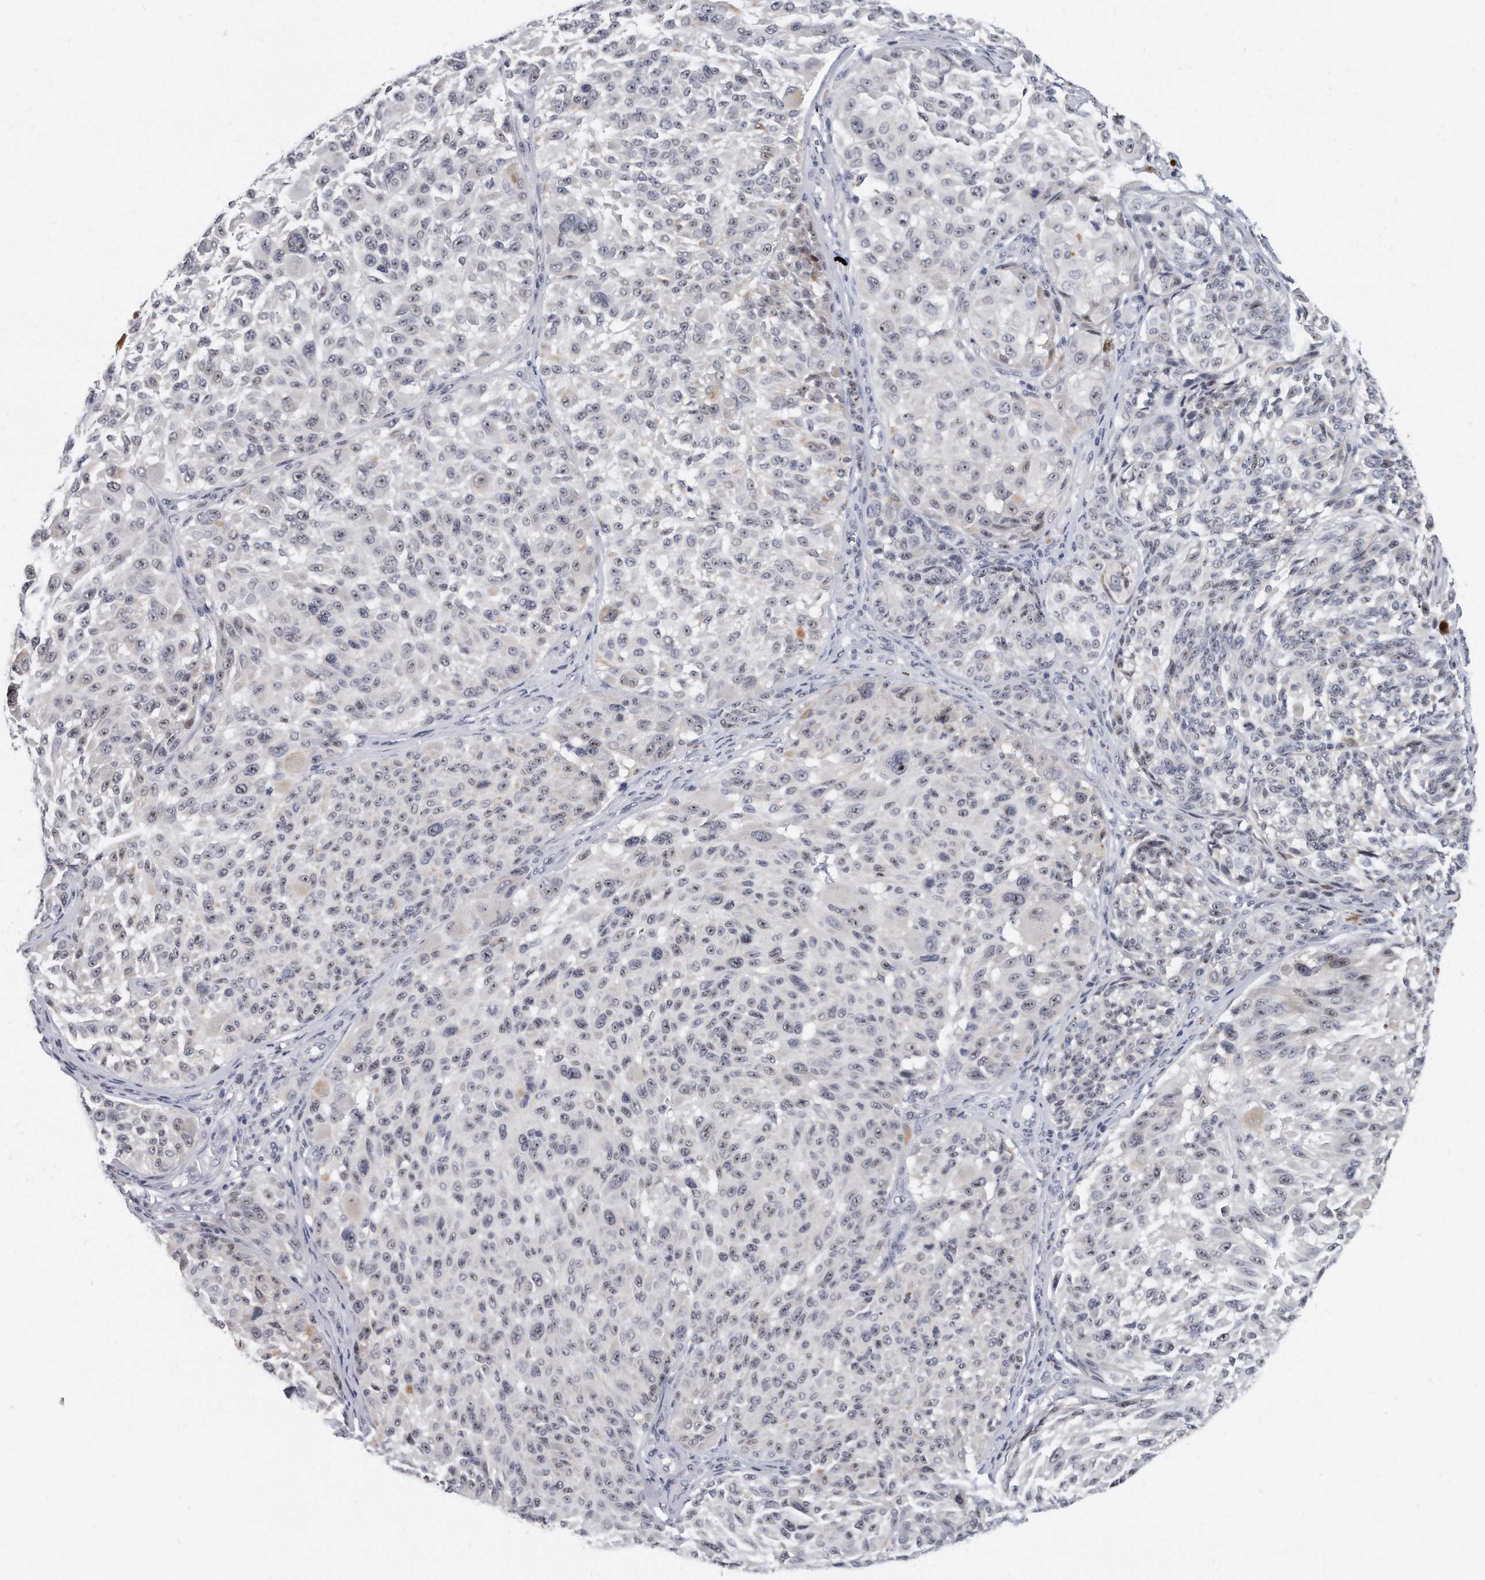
{"staining": {"intensity": "weak", "quantity": "25%-75%", "location": "nuclear"}, "tissue": "melanoma", "cell_type": "Tumor cells", "image_type": "cancer", "snomed": [{"axis": "morphology", "description": "Malignant melanoma, NOS"}, {"axis": "topography", "description": "Skin"}], "caption": "This photomicrograph shows melanoma stained with immunohistochemistry (IHC) to label a protein in brown. The nuclear of tumor cells show weak positivity for the protein. Nuclei are counter-stained blue.", "gene": "TFCP2L1", "patient": {"sex": "male", "age": 83}}